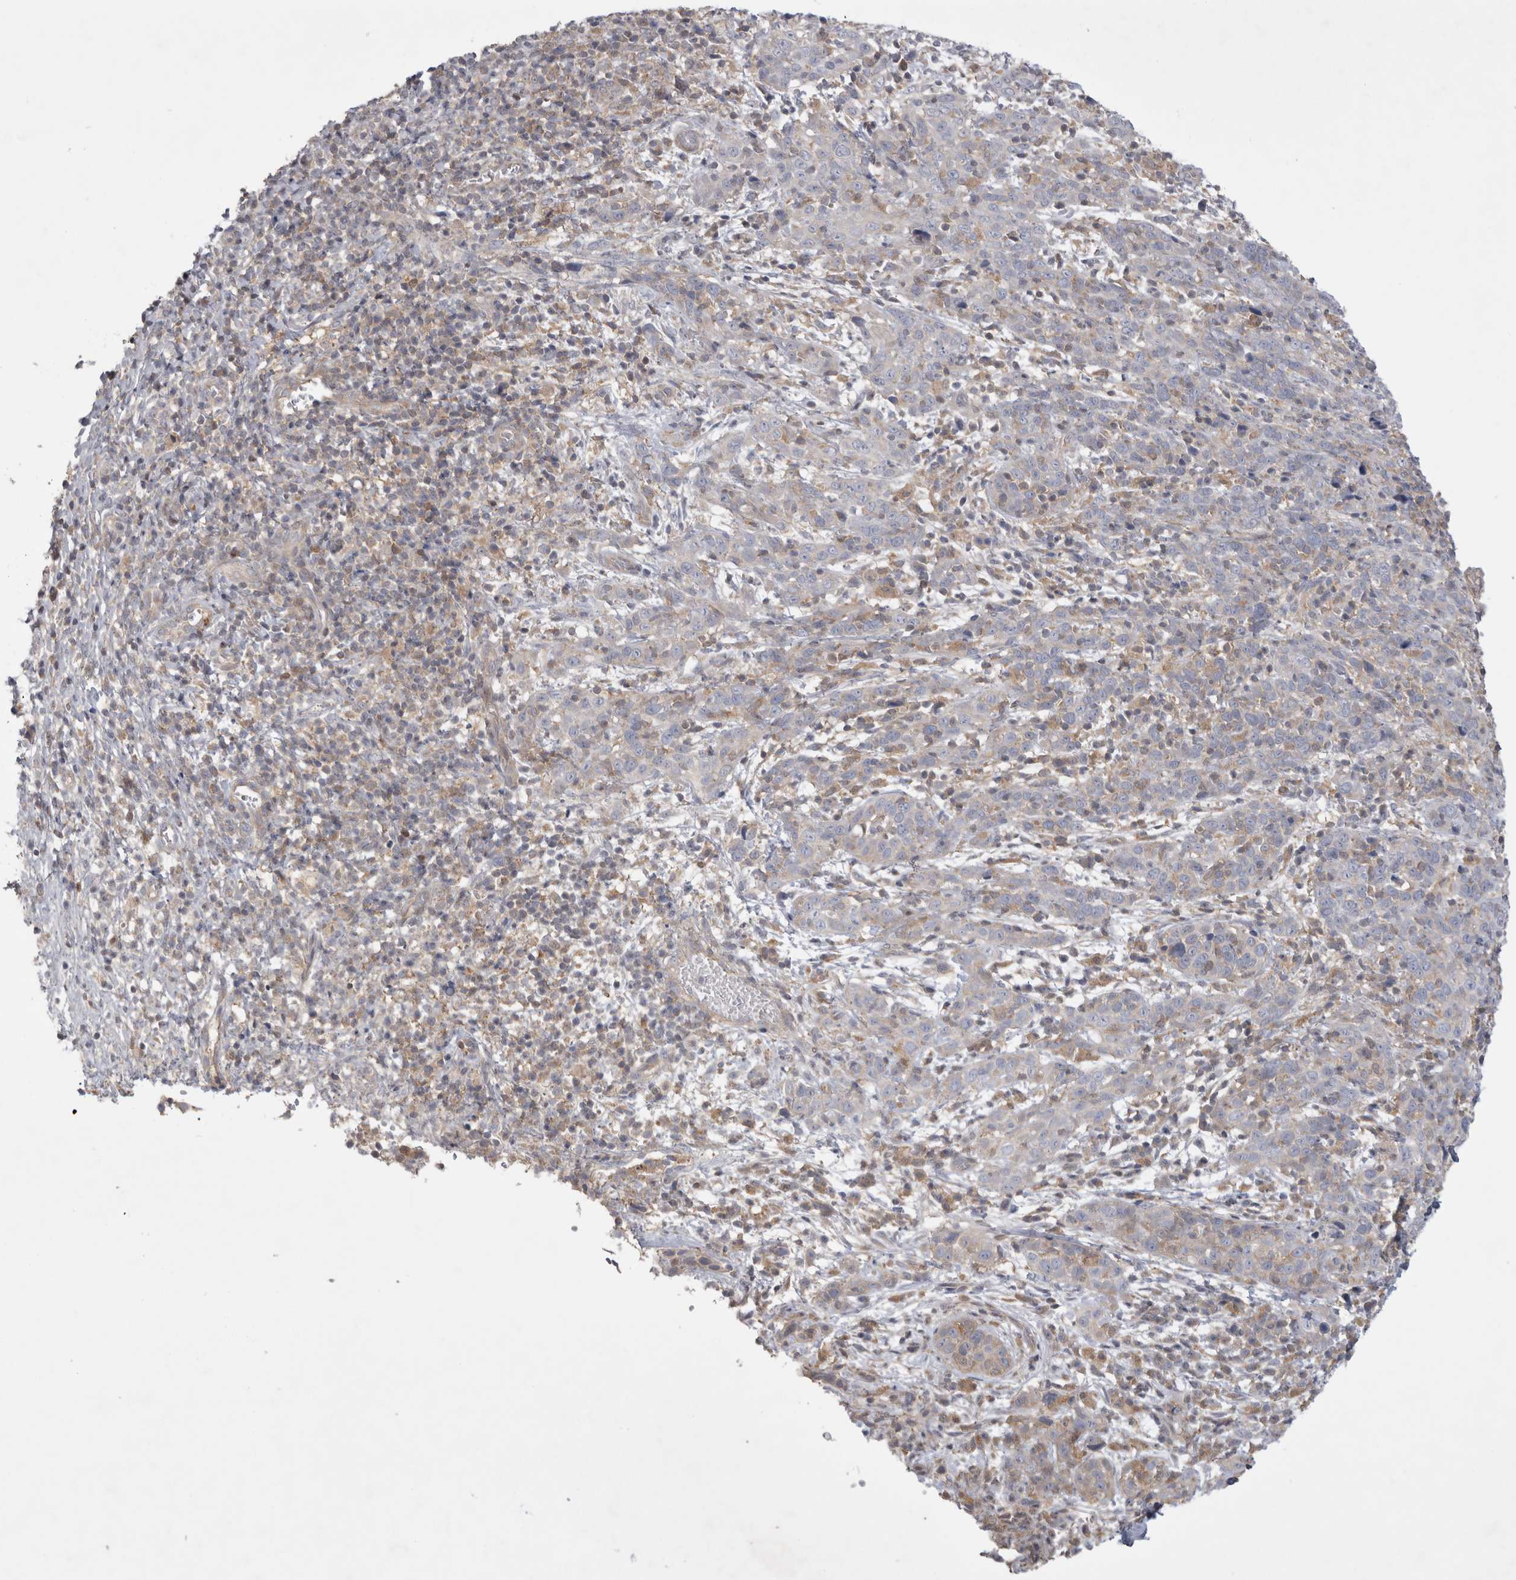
{"staining": {"intensity": "negative", "quantity": "none", "location": "none"}, "tissue": "cervical cancer", "cell_type": "Tumor cells", "image_type": "cancer", "snomed": [{"axis": "morphology", "description": "Squamous cell carcinoma, NOS"}, {"axis": "topography", "description": "Cervix"}], "caption": "Cervical squamous cell carcinoma was stained to show a protein in brown. There is no significant expression in tumor cells.", "gene": "SRD5A3", "patient": {"sex": "female", "age": 46}}